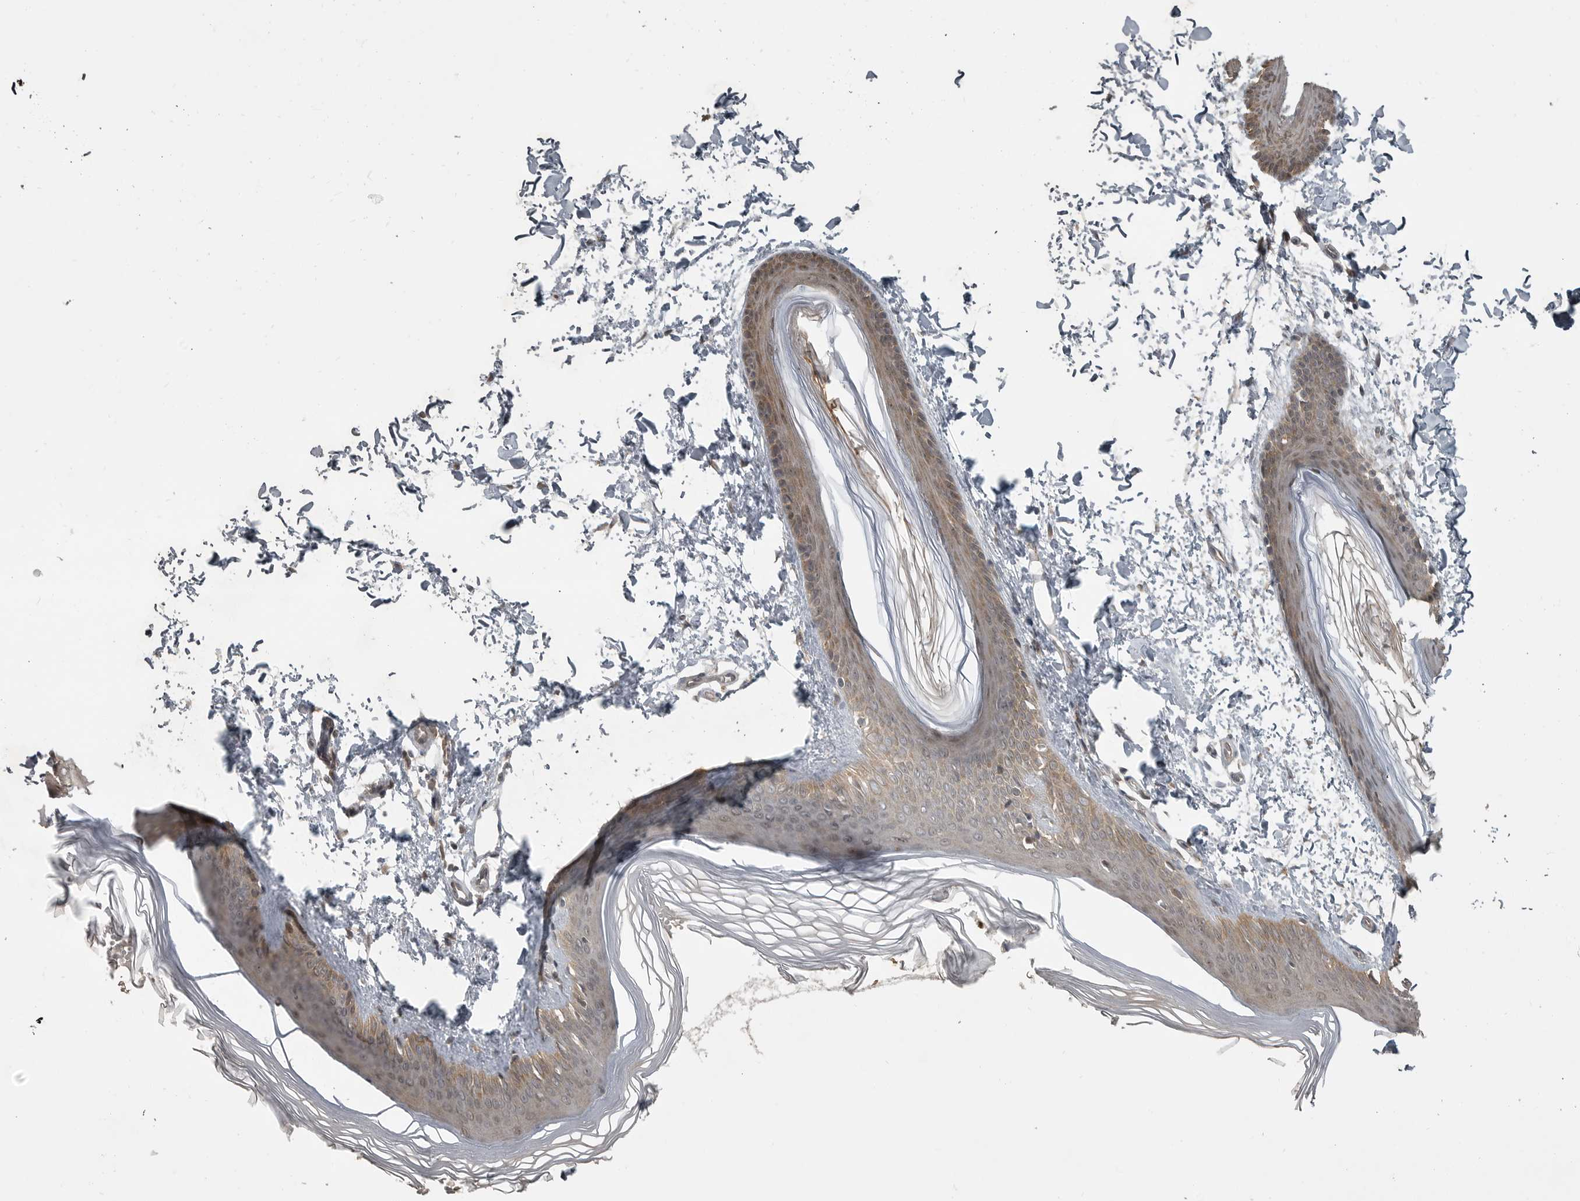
{"staining": {"intensity": "weak", "quantity": ">75%", "location": "cytoplasmic/membranous"}, "tissue": "skin", "cell_type": "Fibroblasts", "image_type": "normal", "snomed": [{"axis": "morphology", "description": "Normal tissue, NOS"}, {"axis": "topography", "description": "Skin"}], "caption": "Immunohistochemistry of benign skin displays low levels of weak cytoplasmic/membranous positivity in about >75% of fibroblasts. (IHC, brightfield microscopy, high magnification).", "gene": "LLGL1", "patient": {"sex": "female", "age": 27}}